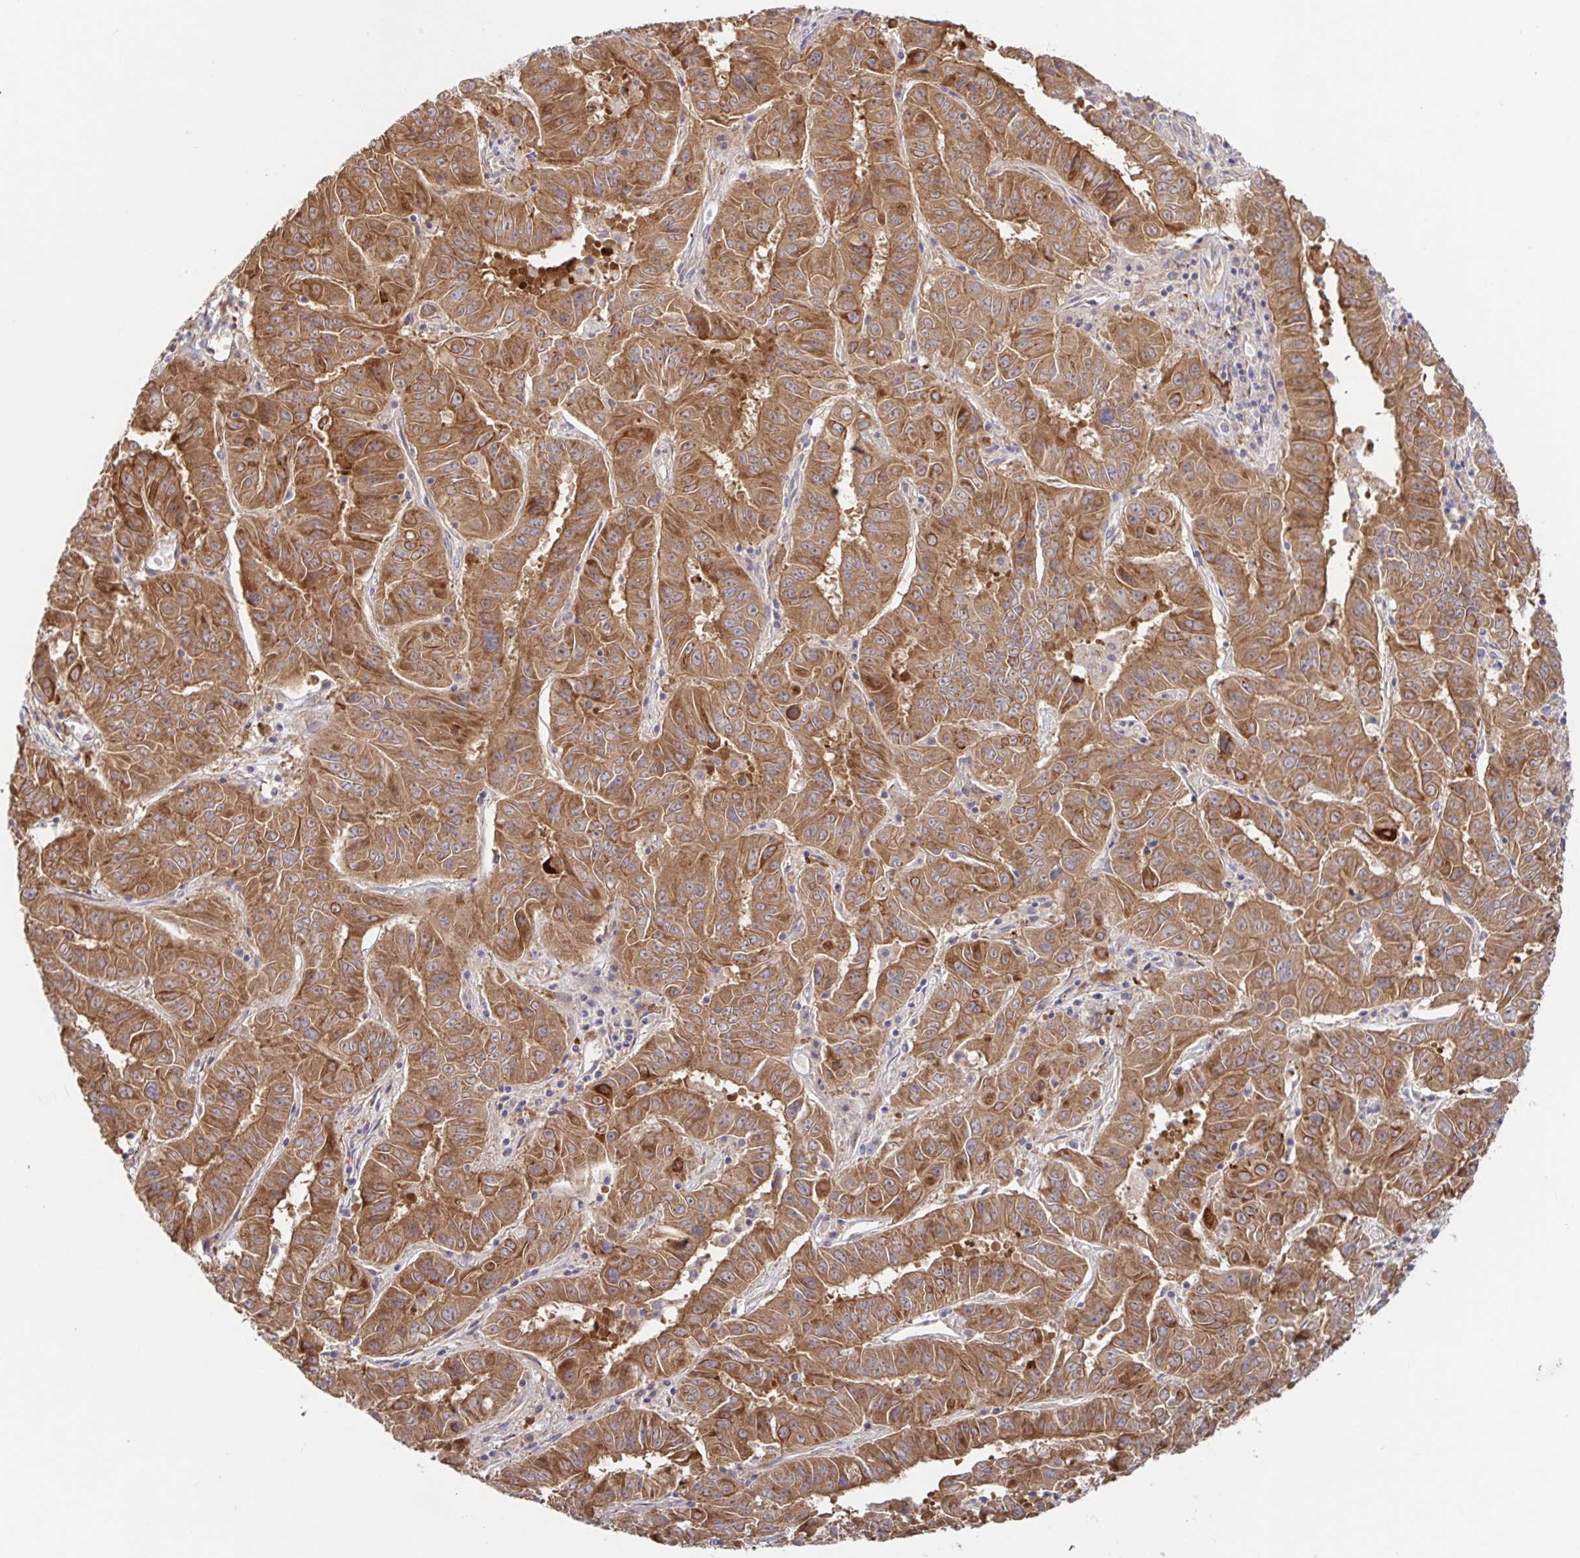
{"staining": {"intensity": "moderate", "quantity": ">75%", "location": "cytoplasmic/membranous"}, "tissue": "pancreatic cancer", "cell_type": "Tumor cells", "image_type": "cancer", "snomed": [{"axis": "morphology", "description": "Adenocarcinoma, NOS"}, {"axis": "topography", "description": "Pancreas"}], "caption": "The histopathology image demonstrates immunohistochemical staining of pancreatic adenocarcinoma. There is moderate cytoplasmic/membranous staining is seen in about >75% of tumor cells. Nuclei are stained in blue.", "gene": "AACS", "patient": {"sex": "male", "age": 63}}